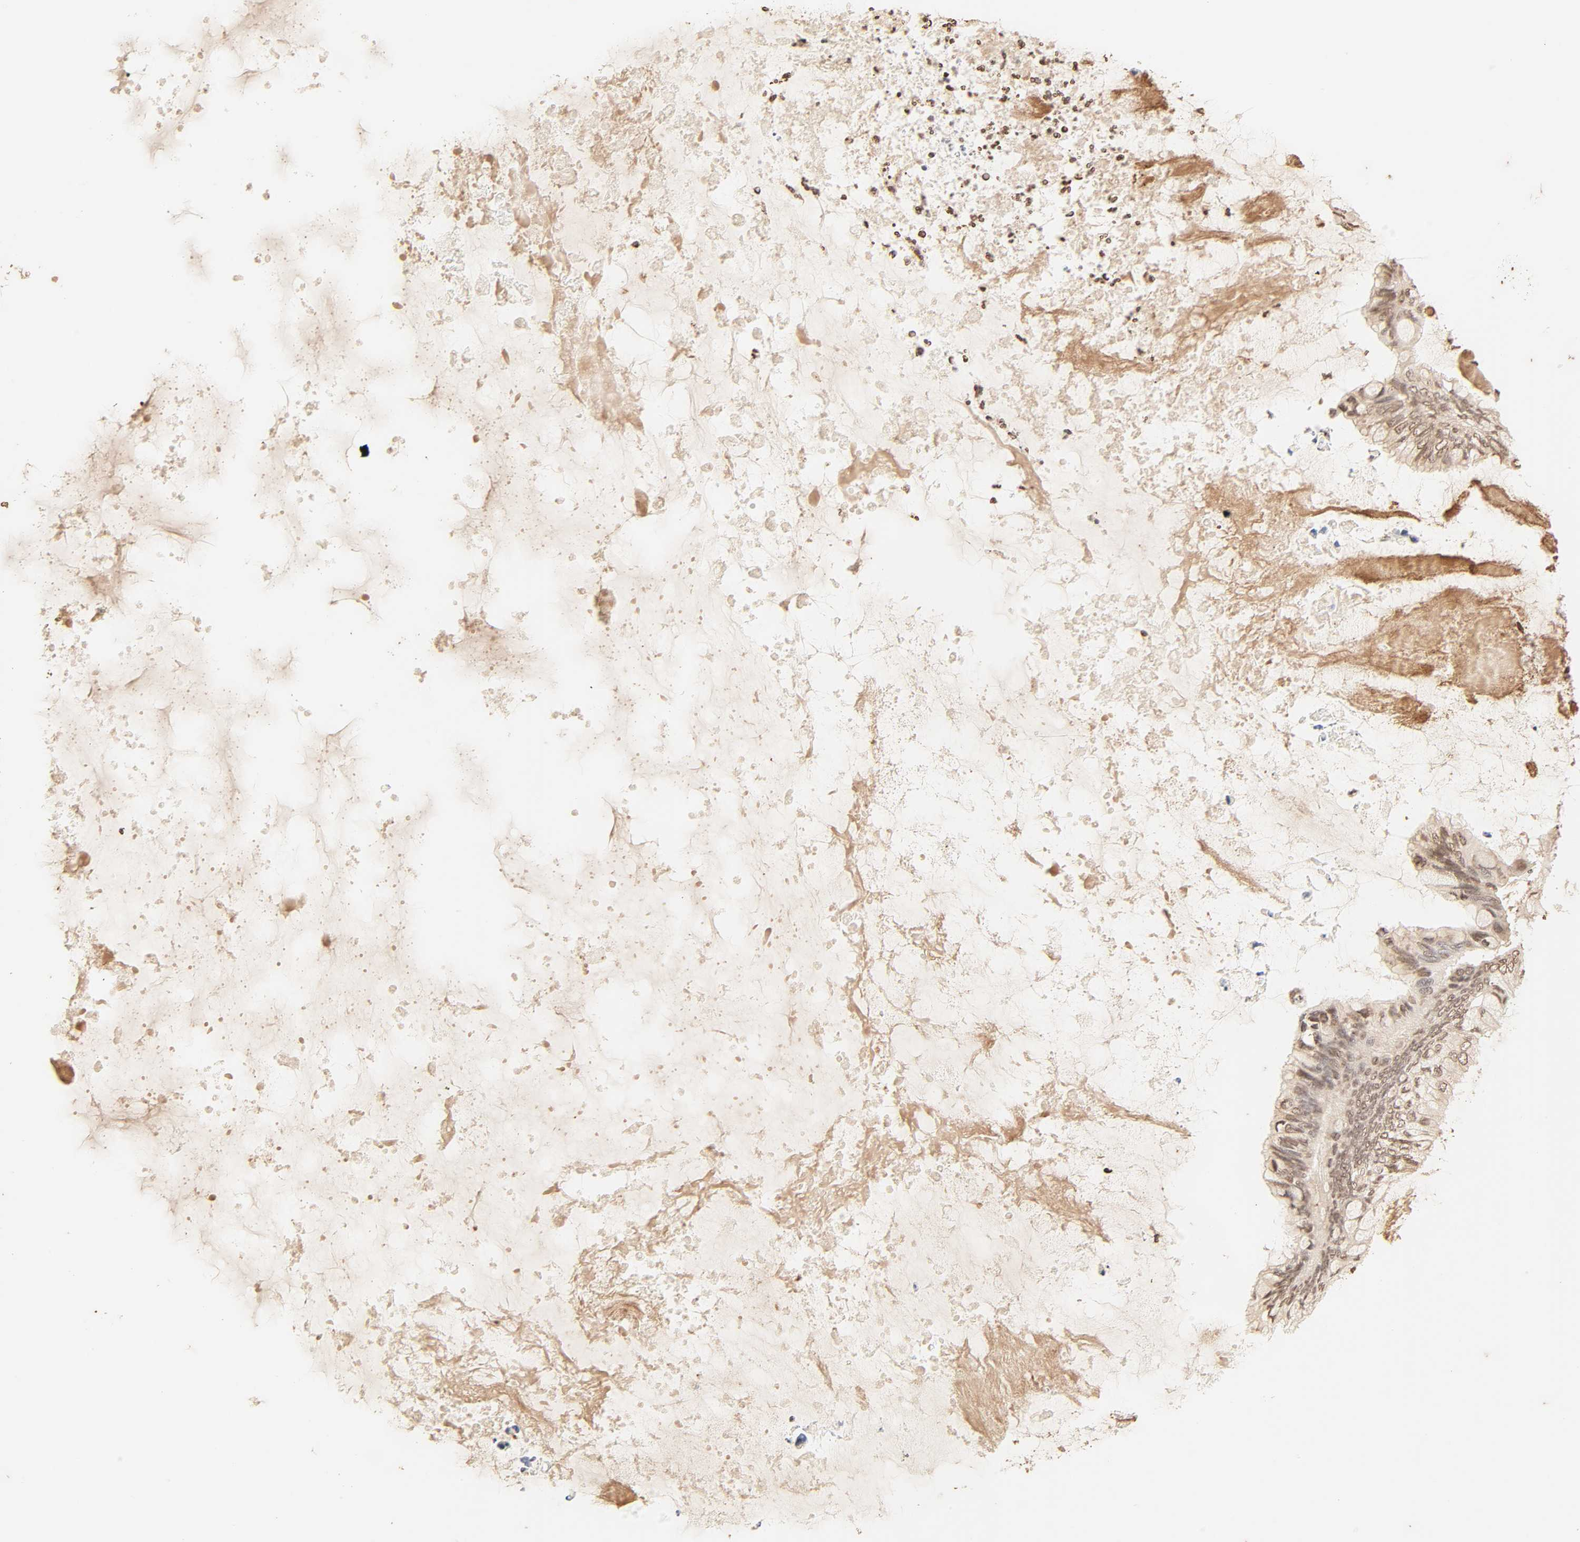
{"staining": {"intensity": "moderate", "quantity": ">75%", "location": "cytoplasmic/membranous,nuclear"}, "tissue": "ovarian cancer", "cell_type": "Tumor cells", "image_type": "cancer", "snomed": [{"axis": "morphology", "description": "Cystadenocarcinoma, mucinous, NOS"}, {"axis": "topography", "description": "Ovary"}], "caption": "The immunohistochemical stain labels moderate cytoplasmic/membranous and nuclear expression in tumor cells of mucinous cystadenocarcinoma (ovarian) tissue. The staining is performed using DAB (3,3'-diaminobenzidine) brown chromogen to label protein expression. The nuclei are counter-stained blue using hematoxylin.", "gene": "TBL1X", "patient": {"sex": "female", "age": 80}}